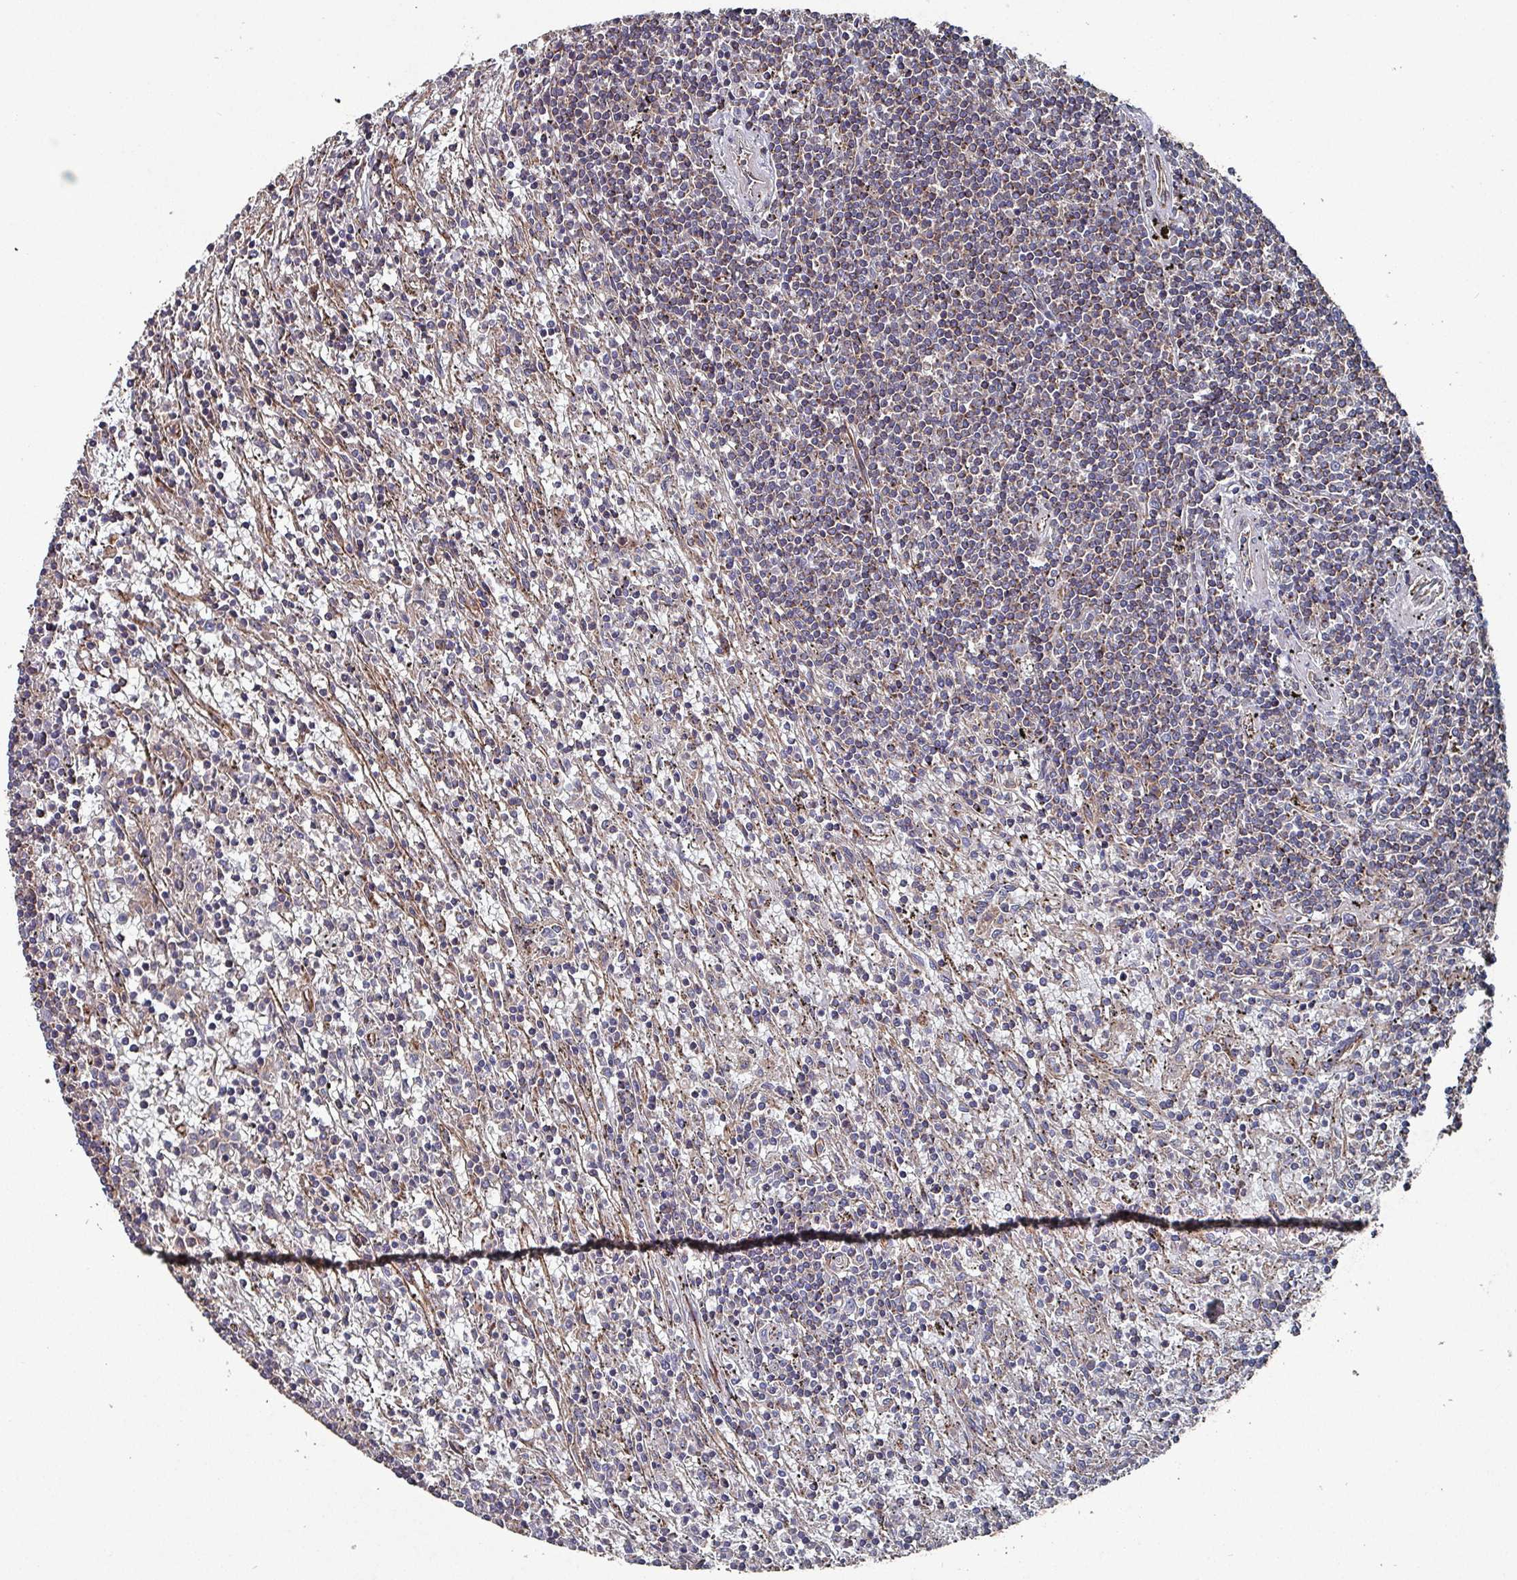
{"staining": {"intensity": "negative", "quantity": "none", "location": "none"}, "tissue": "lymphoma", "cell_type": "Tumor cells", "image_type": "cancer", "snomed": [{"axis": "morphology", "description": "Malignant lymphoma, non-Hodgkin's type, Low grade"}, {"axis": "topography", "description": "Spleen"}], "caption": "DAB (3,3'-diaminobenzidine) immunohistochemical staining of low-grade malignant lymphoma, non-Hodgkin's type displays no significant staining in tumor cells.", "gene": "ANO10", "patient": {"sex": "male", "age": 76}}